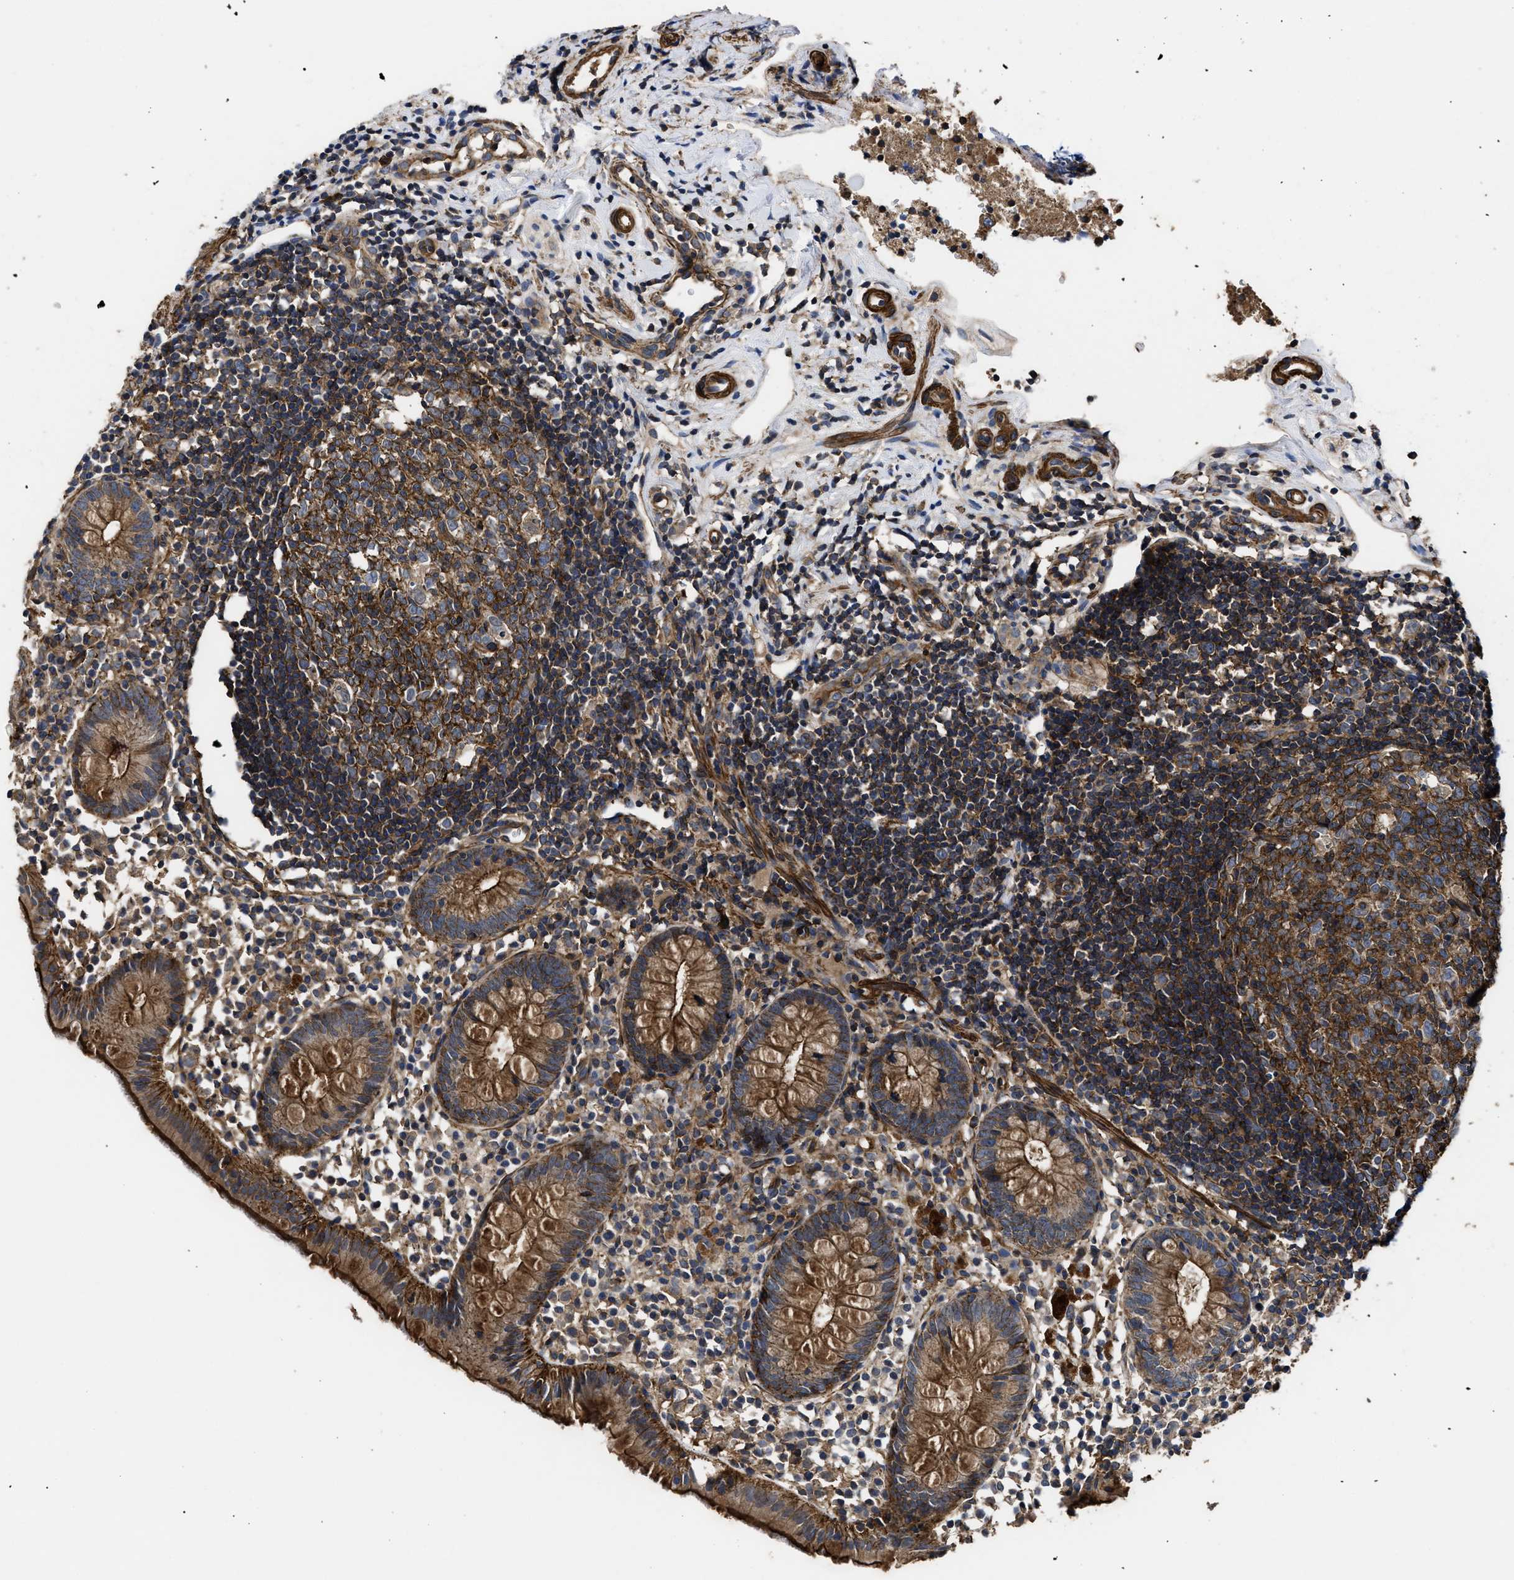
{"staining": {"intensity": "strong", "quantity": ">75%", "location": "cytoplasmic/membranous"}, "tissue": "appendix", "cell_type": "Glandular cells", "image_type": "normal", "snomed": [{"axis": "morphology", "description": "Normal tissue, NOS"}, {"axis": "topography", "description": "Appendix"}], "caption": "Approximately >75% of glandular cells in normal appendix exhibit strong cytoplasmic/membranous protein positivity as visualized by brown immunohistochemical staining.", "gene": "SCUBE2", "patient": {"sex": "female", "age": 20}}